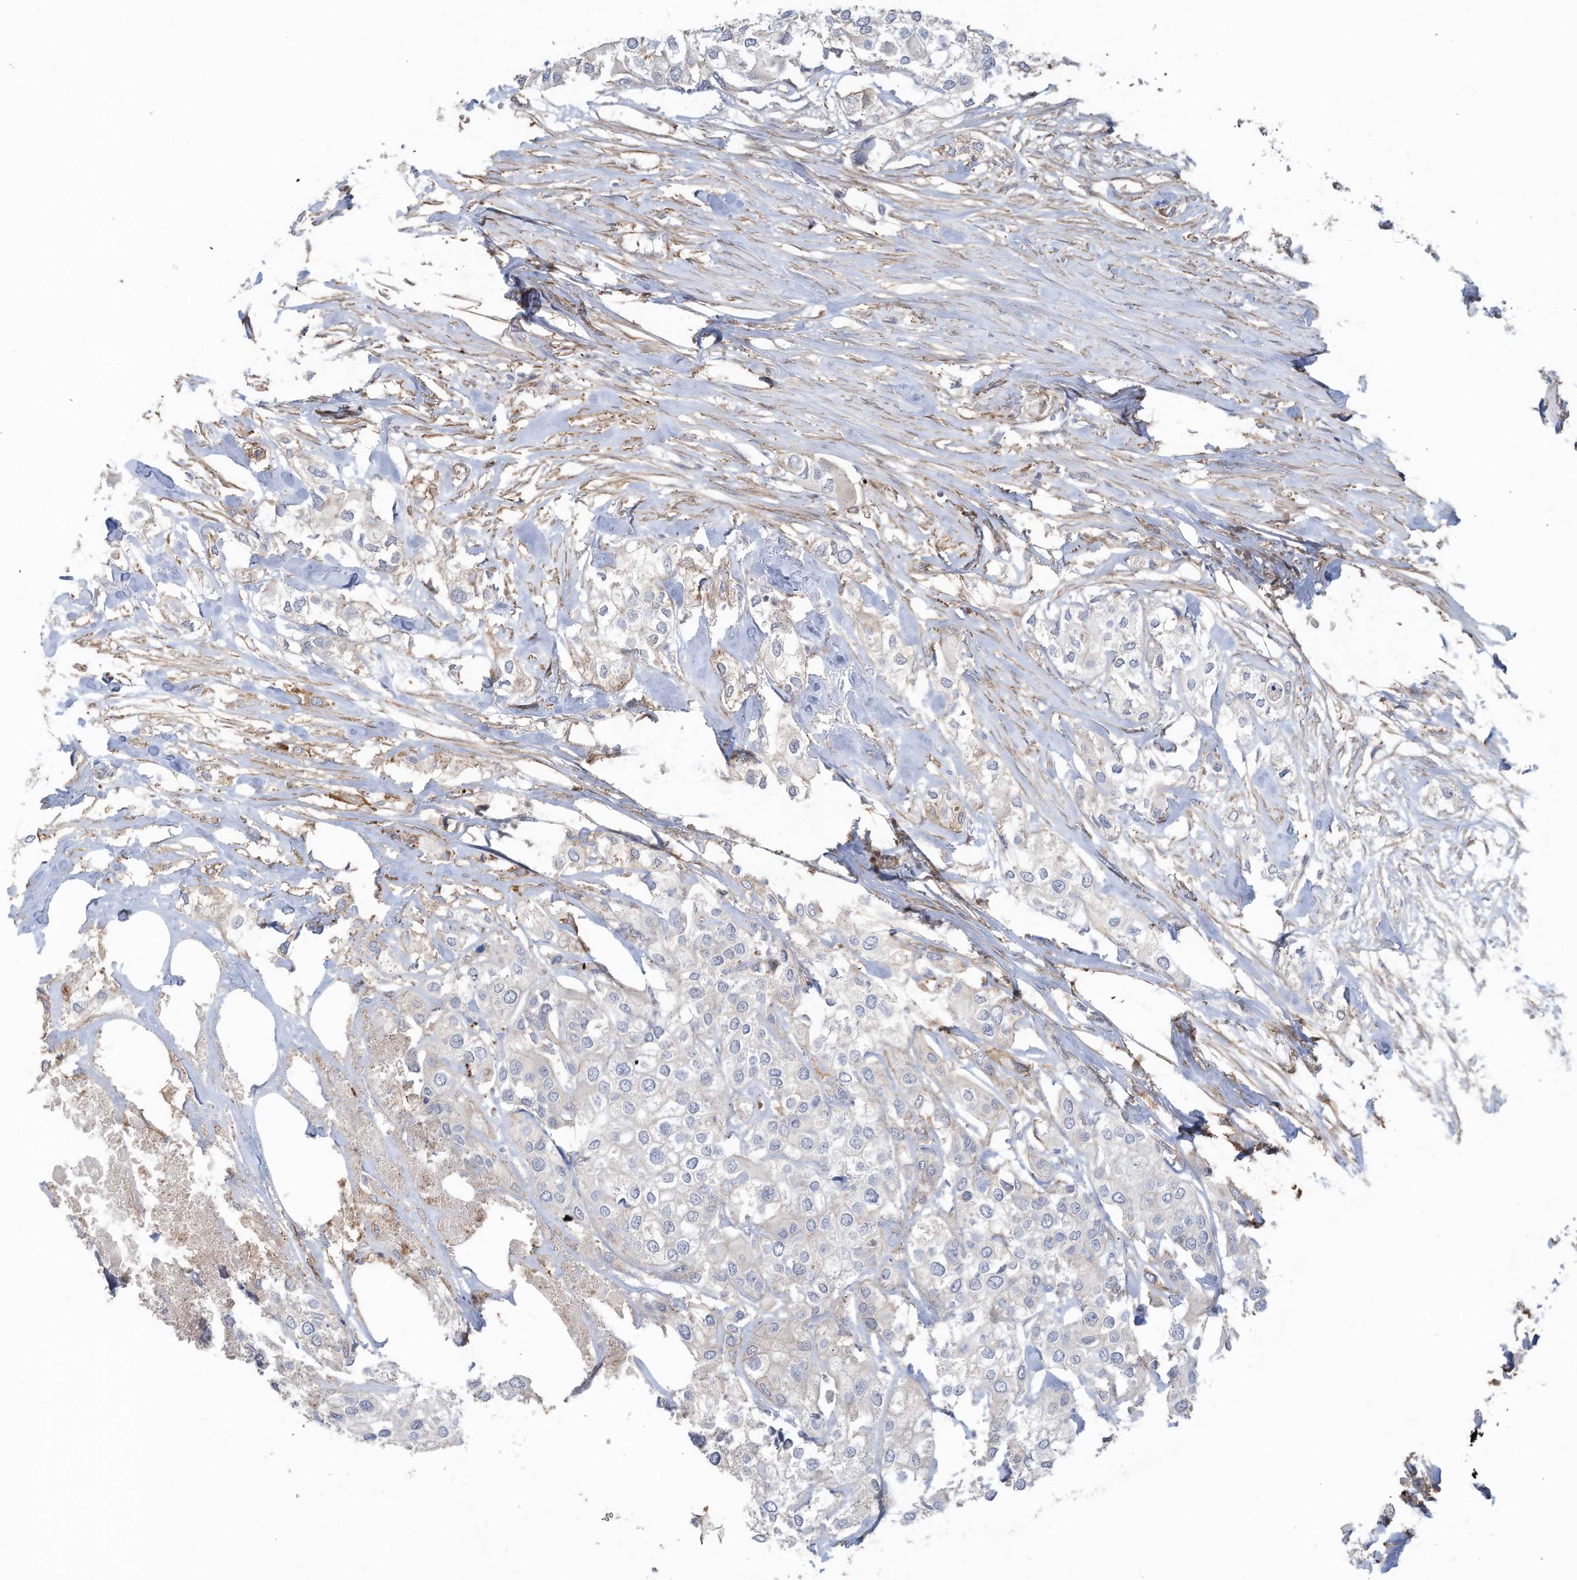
{"staining": {"intensity": "negative", "quantity": "none", "location": "none"}, "tissue": "urothelial cancer", "cell_type": "Tumor cells", "image_type": "cancer", "snomed": [{"axis": "morphology", "description": "Urothelial carcinoma, High grade"}, {"axis": "topography", "description": "Urinary bladder"}], "caption": "This histopathology image is of urothelial carcinoma (high-grade) stained with immunohistochemistry to label a protein in brown with the nuclei are counter-stained blue. There is no staining in tumor cells.", "gene": "SLC17A7", "patient": {"sex": "male", "age": 64}}